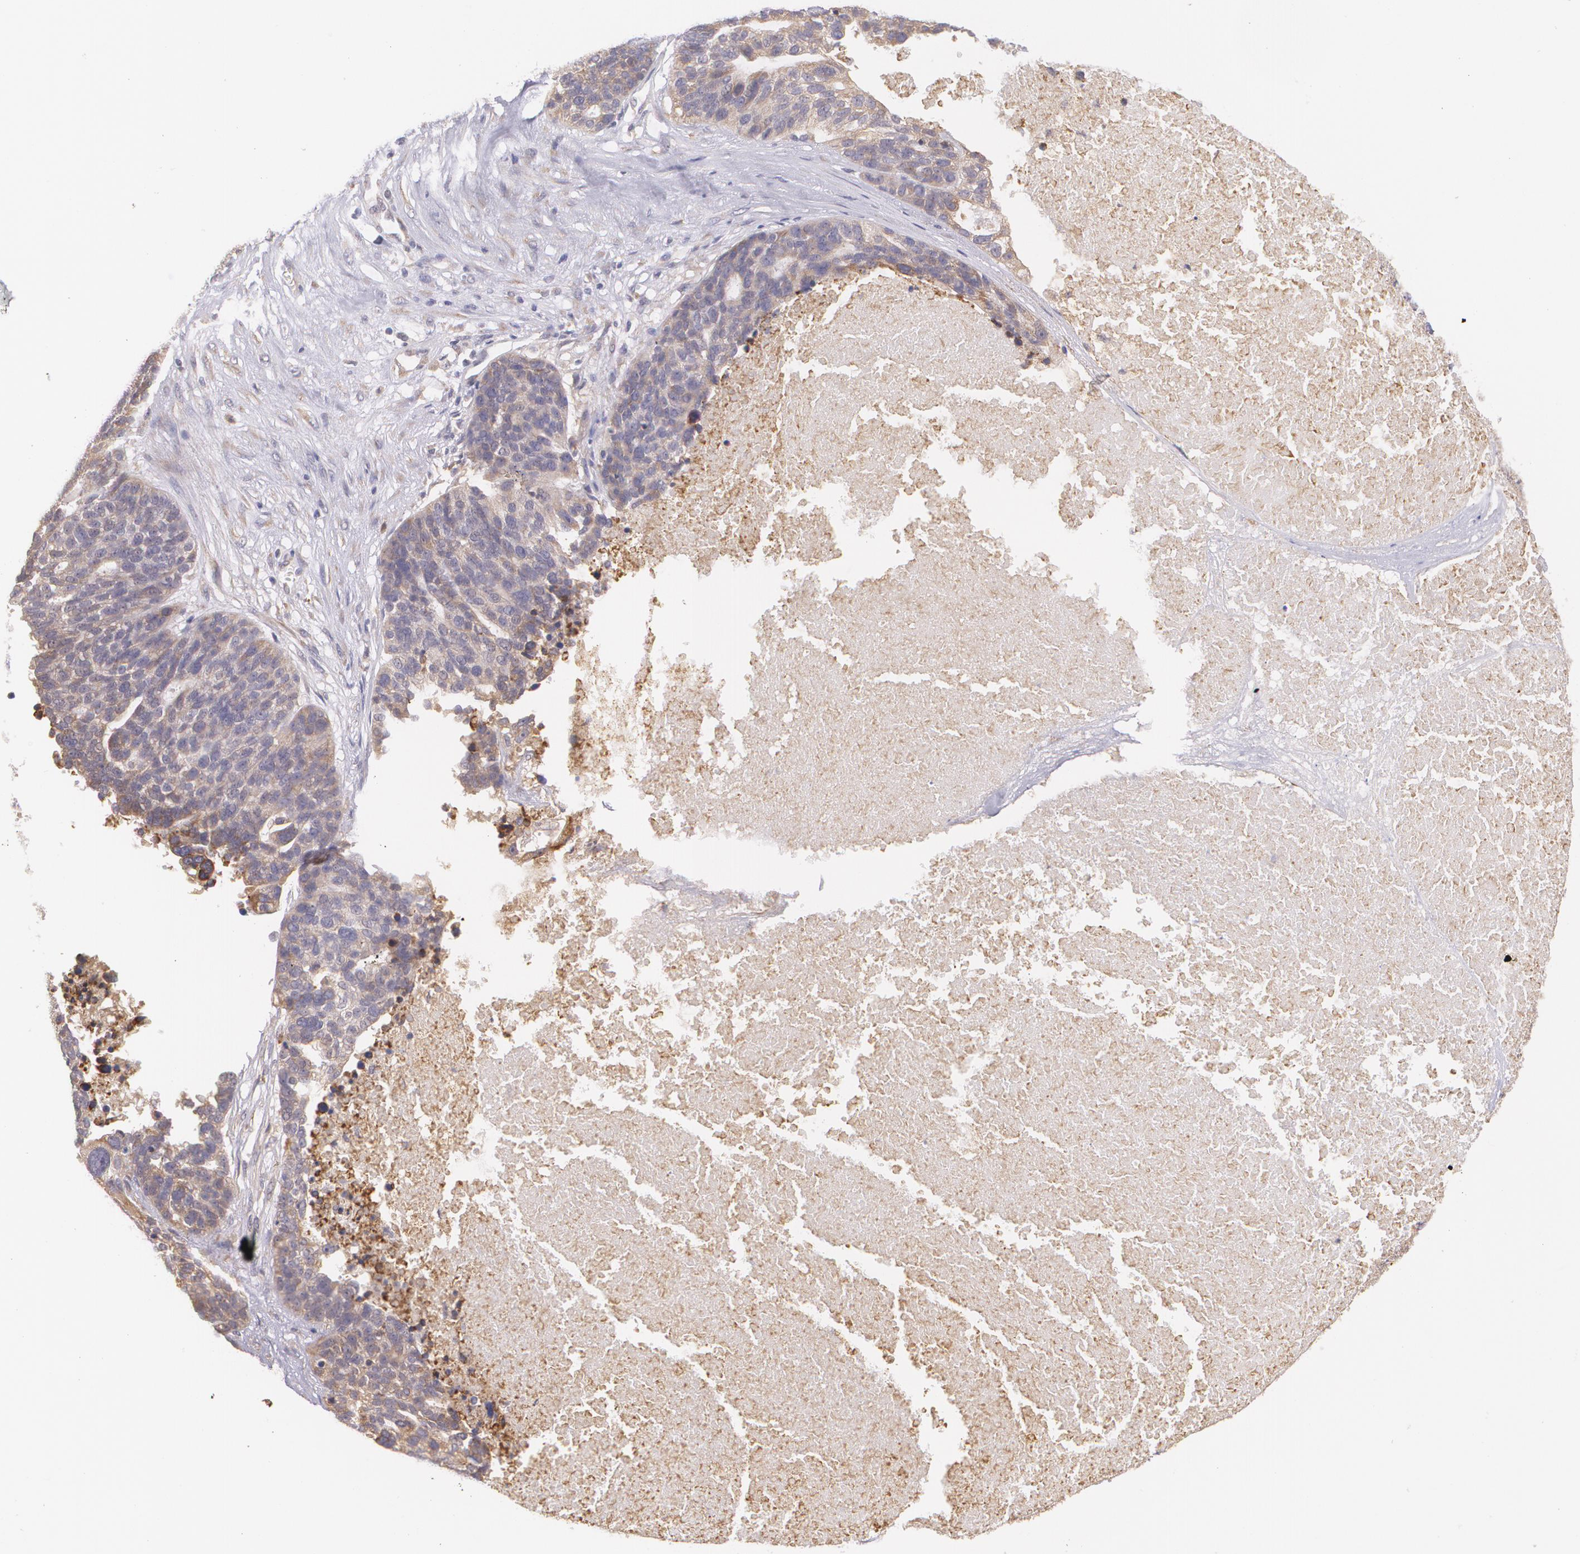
{"staining": {"intensity": "weak", "quantity": ">75%", "location": "cytoplasmic/membranous"}, "tissue": "ovarian cancer", "cell_type": "Tumor cells", "image_type": "cancer", "snomed": [{"axis": "morphology", "description": "Cystadenocarcinoma, serous, NOS"}, {"axis": "topography", "description": "Ovary"}], "caption": "Immunohistochemistry (IHC) micrograph of human ovarian serous cystadenocarcinoma stained for a protein (brown), which shows low levels of weak cytoplasmic/membranous expression in approximately >75% of tumor cells.", "gene": "CCL17", "patient": {"sex": "female", "age": 59}}